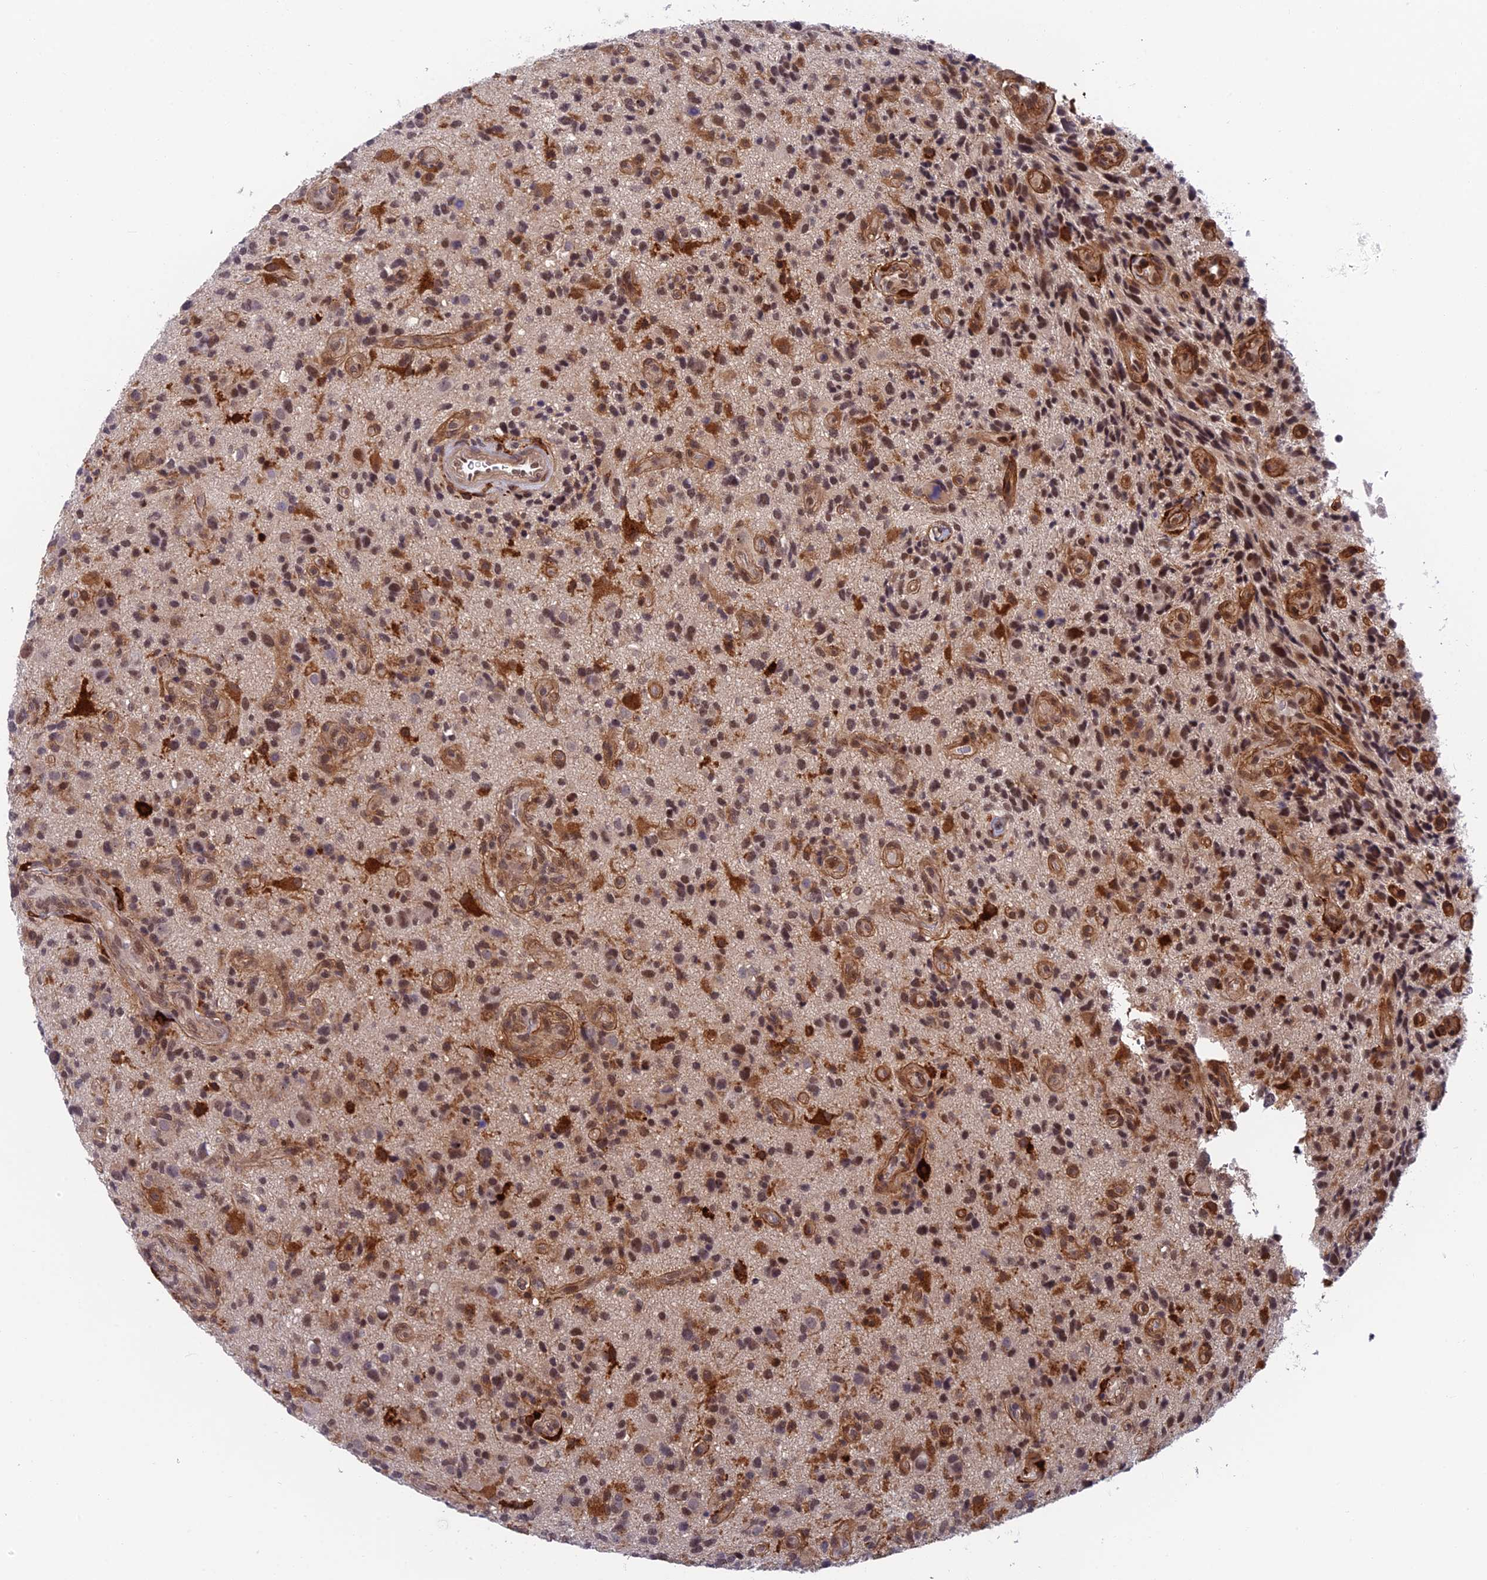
{"staining": {"intensity": "moderate", "quantity": "25%-75%", "location": "cytoplasmic/membranous,nuclear"}, "tissue": "glioma", "cell_type": "Tumor cells", "image_type": "cancer", "snomed": [{"axis": "morphology", "description": "Glioma, malignant, High grade"}, {"axis": "topography", "description": "Brain"}], "caption": "Malignant glioma (high-grade) stained with a brown dye displays moderate cytoplasmic/membranous and nuclear positive staining in about 25%-75% of tumor cells.", "gene": "NSMCE1", "patient": {"sex": "male", "age": 47}}